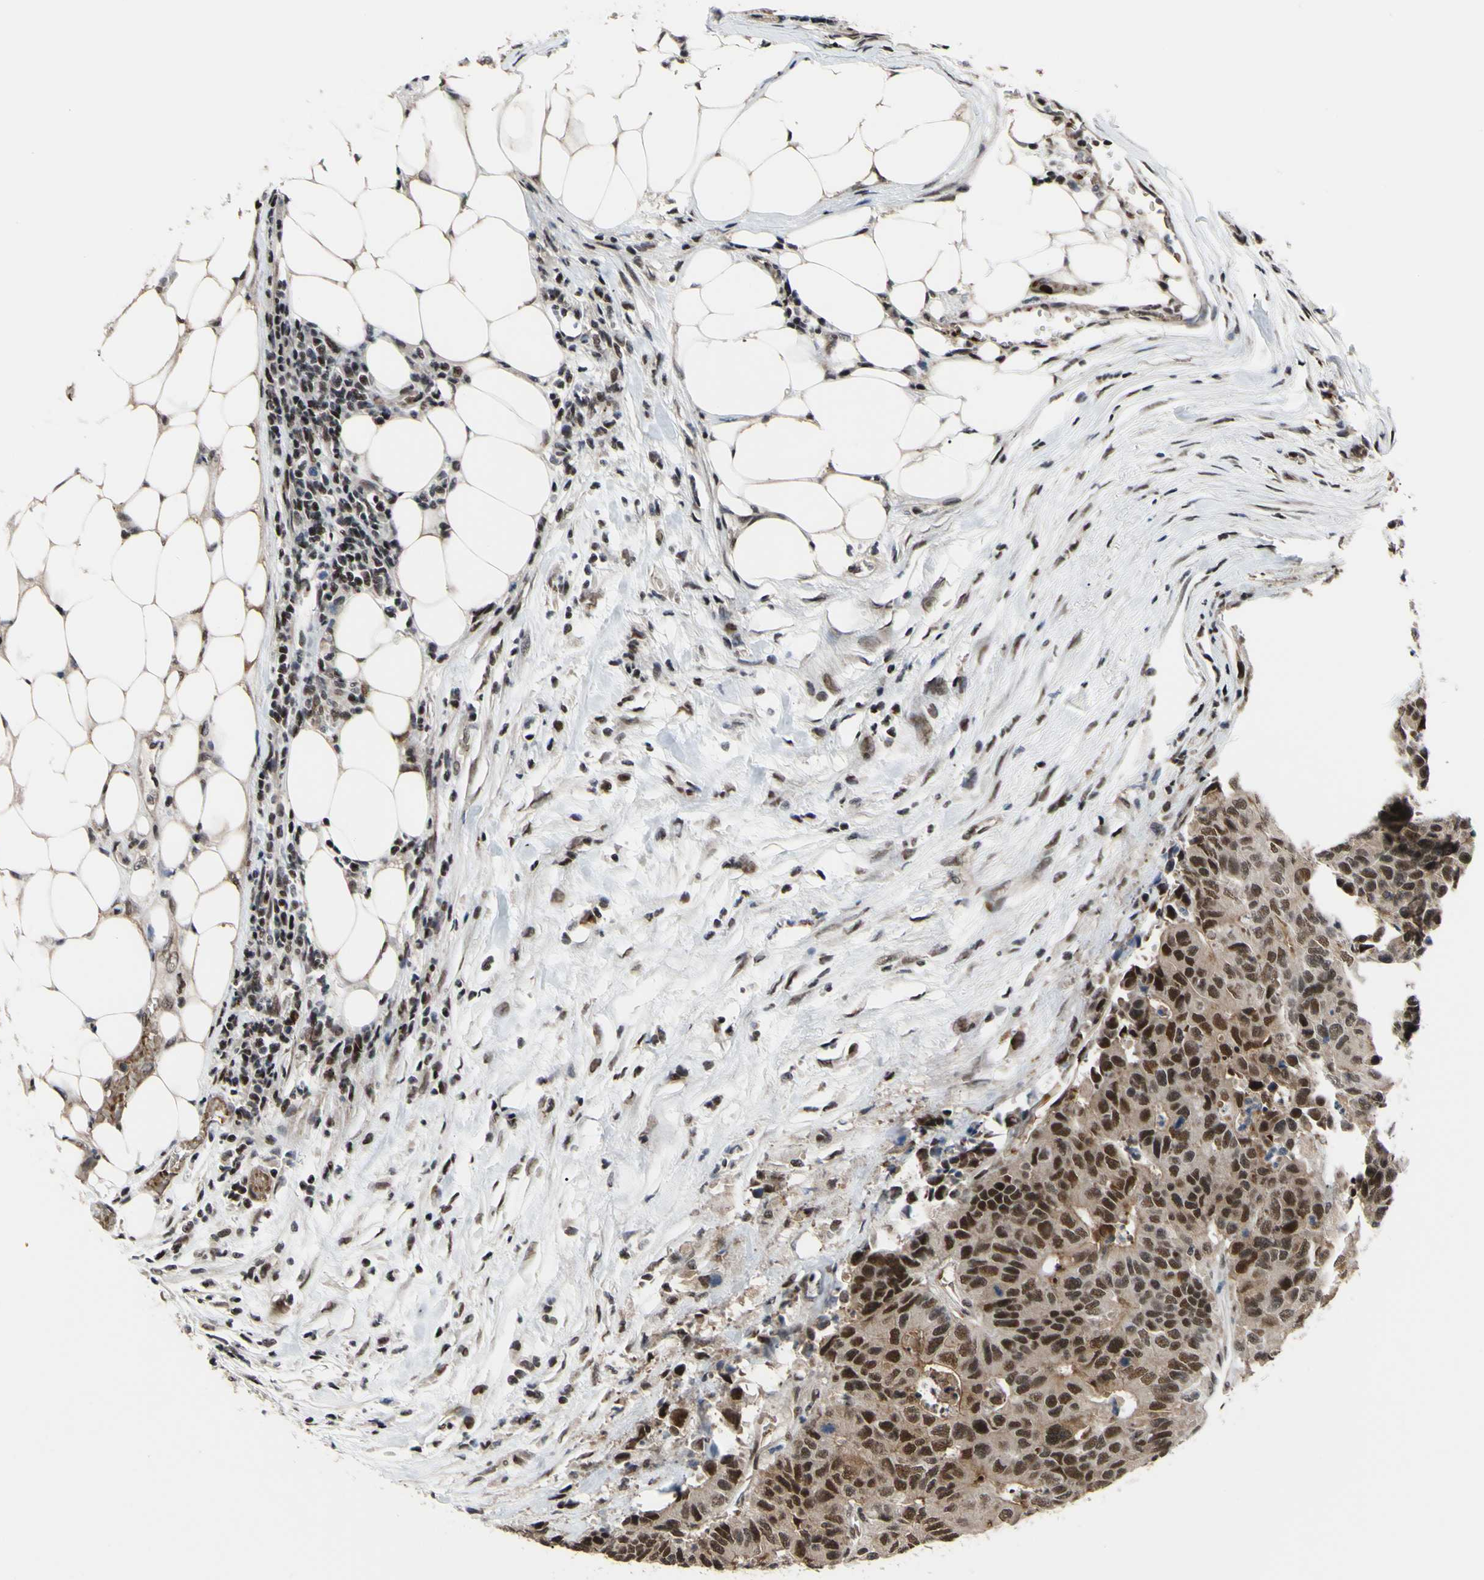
{"staining": {"intensity": "strong", "quantity": ">75%", "location": "cytoplasmic/membranous,nuclear"}, "tissue": "colorectal cancer", "cell_type": "Tumor cells", "image_type": "cancer", "snomed": [{"axis": "morphology", "description": "Adenocarcinoma, NOS"}, {"axis": "topography", "description": "Colon"}], "caption": "Protein expression analysis of colorectal cancer exhibits strong cytoplasmic/membranous and nuclear positivity in approximately >75% of tumor cells. (DAB IHC with brightfield microscopy, high magnification).", "gene": "THAP12", "patient": {"sex": "female", "age": 86}}